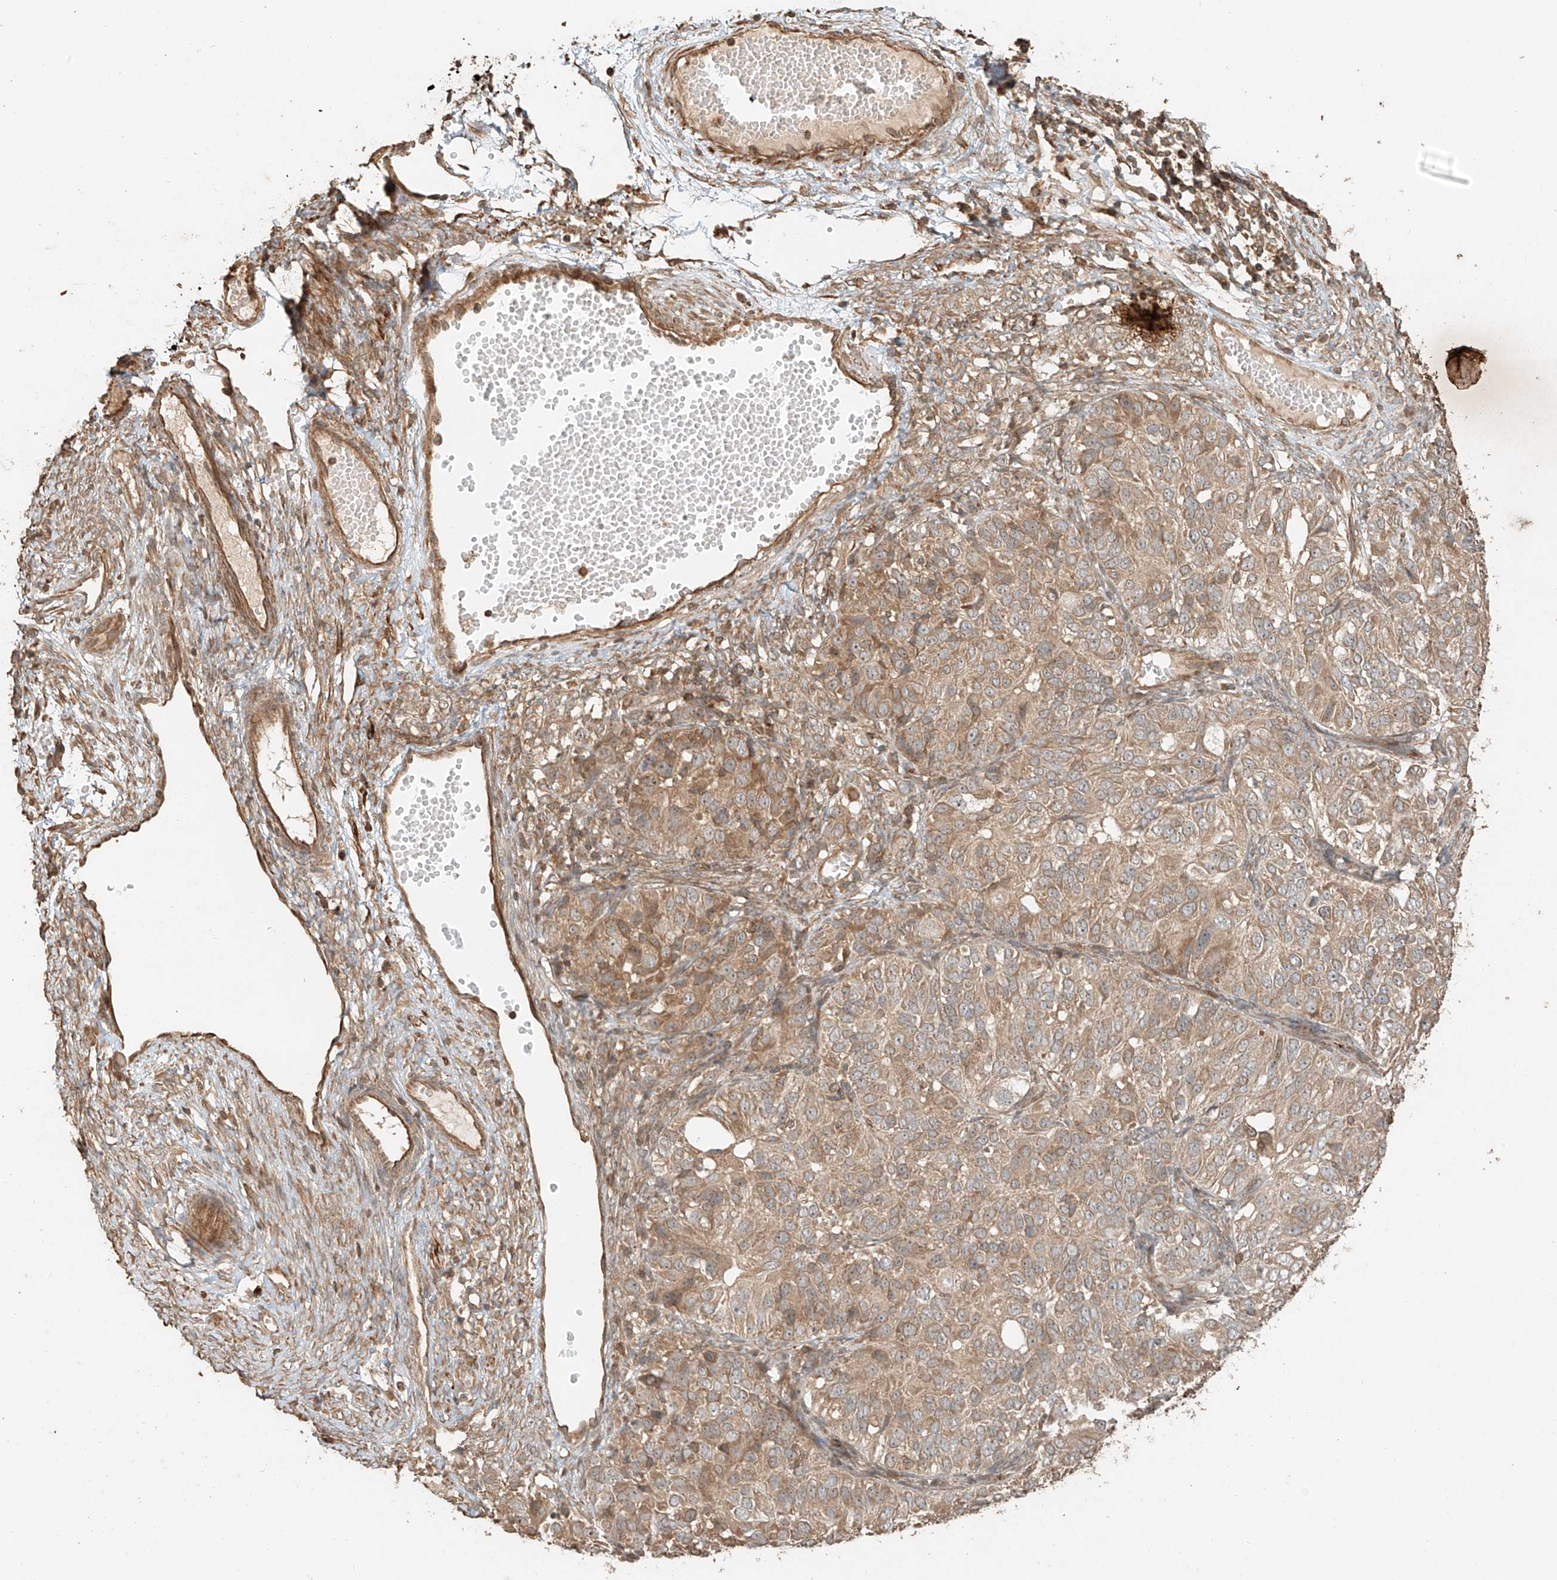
{"staining": {"intensity": "weak", "quantity": ">75%", "location": "cytoplasmic/membranous"}, "tissue": "ovarian cancer", "cell_type": "Tumor cells", "image_type": "cancer", "snomed": [{"axis": "morphology", "description": "Carcinoma, endometroid"}, {"axis": "topography", "description": "Ovary"}], "caption": "Immunohistochemical staining of human endometroid carcinoma (ovarian) shows weak cytoplasmic/membranous protein positivity in approximately >75% of tumor cells.", "gene": "ANKZF1", "patient": {"sex": "female", "age": 51}}